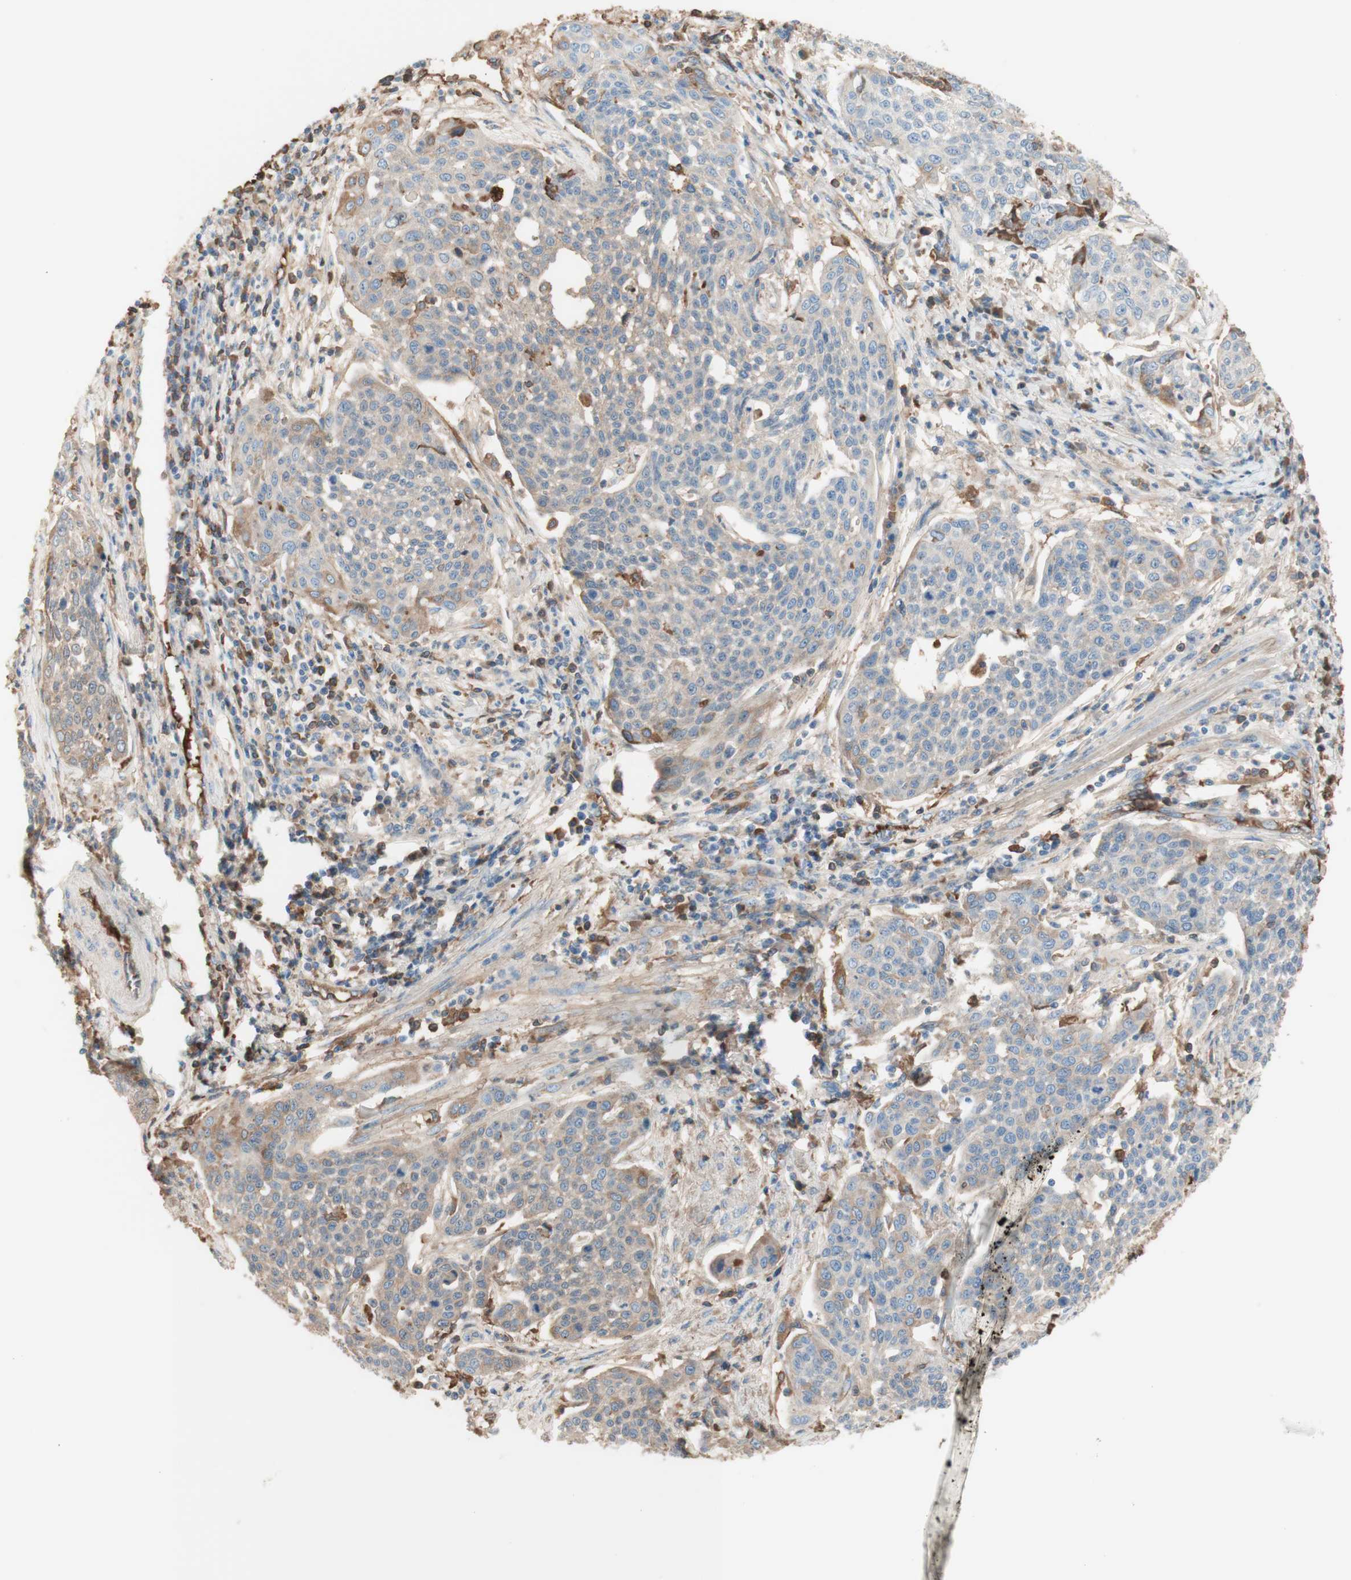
{"staining": {"intensity": "weak", "quantity": ">75%", "location": "cytoplasmic/membranous"}, "tissue": "cervical cancer", "cell_type": "Tumor cells", "image_type": "cancer", "snomed": [{"axis": "morphology", "description": "Squamous cell carcinoma, NOS"}, {"axis": "topography", "description": "Cervix"}], "caption": "IHC (DAB) staining of cervical cancer reveals weak cytoplasmic/membranous protein positivity in about >75% of tumor cells. (DAB (3,3'-diaminobenzidine) IHC, brown staining for protein, blue staining for nuclei).", "gene": "KNG1", "patient": {"sex": "female", "age": 34}}